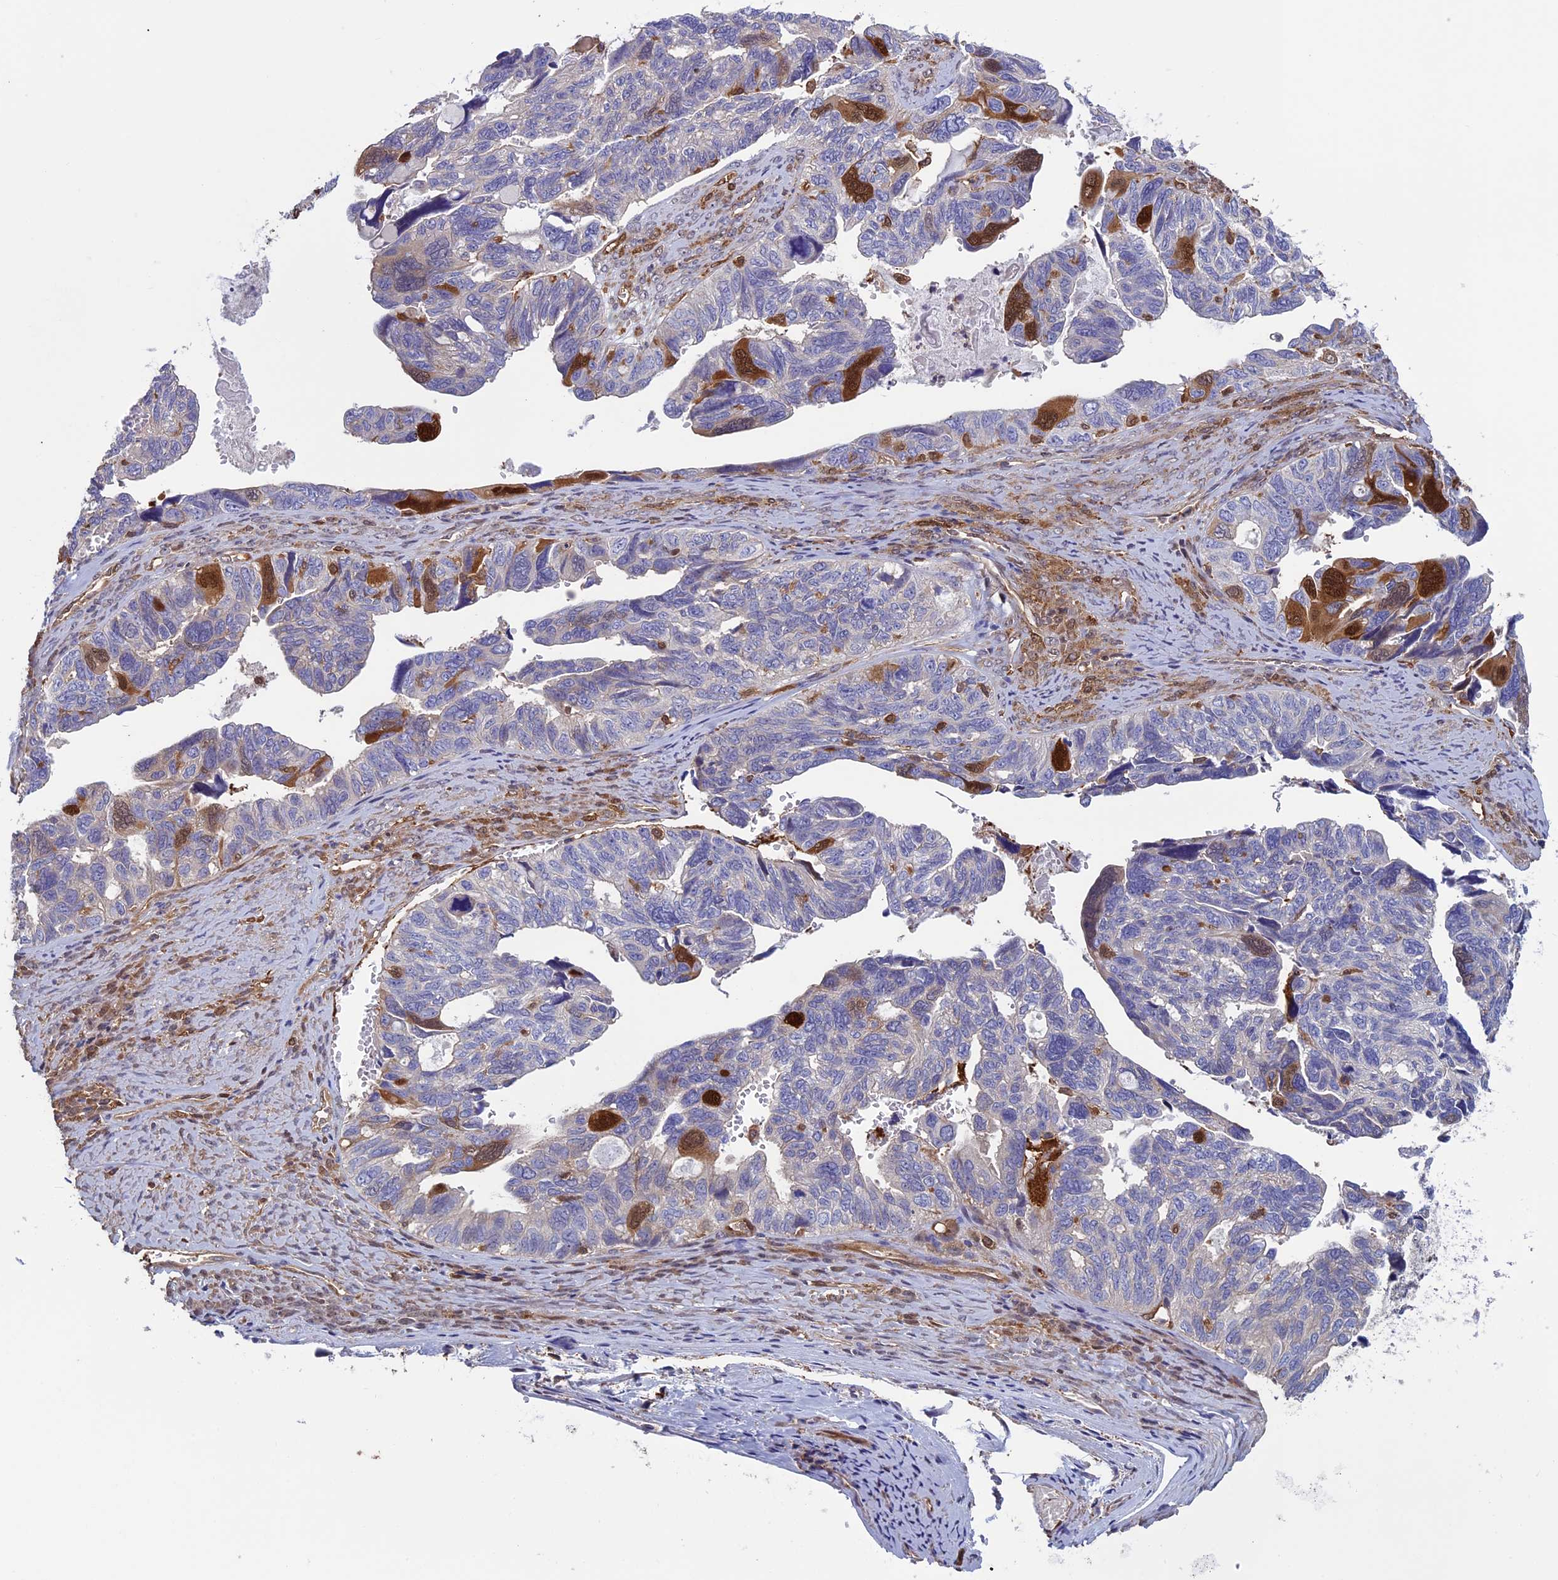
{"staining": {"intensity": "strong", "quantity": "<25%", "location": "cytoplasmic/membranous,nuclear"}, "tissue": "ovarian cancer", "cell_type": "Tumor cells", "image_type": "cancer", "snomed": [{"axis": "morphology", "description": "Cystadenocarcinoma, serous, NOS"}, {"axis": "topography", "description": "Ovary"}], "caption": "Ovarian cancer (serous cystadenocarcinoma) stained for a protein displays strong cytoplasmic/membranous and nuclear positivity in tumor cells.", "gene": "ARHGAP18", "patient": {"sex": "female", "age": 79}}